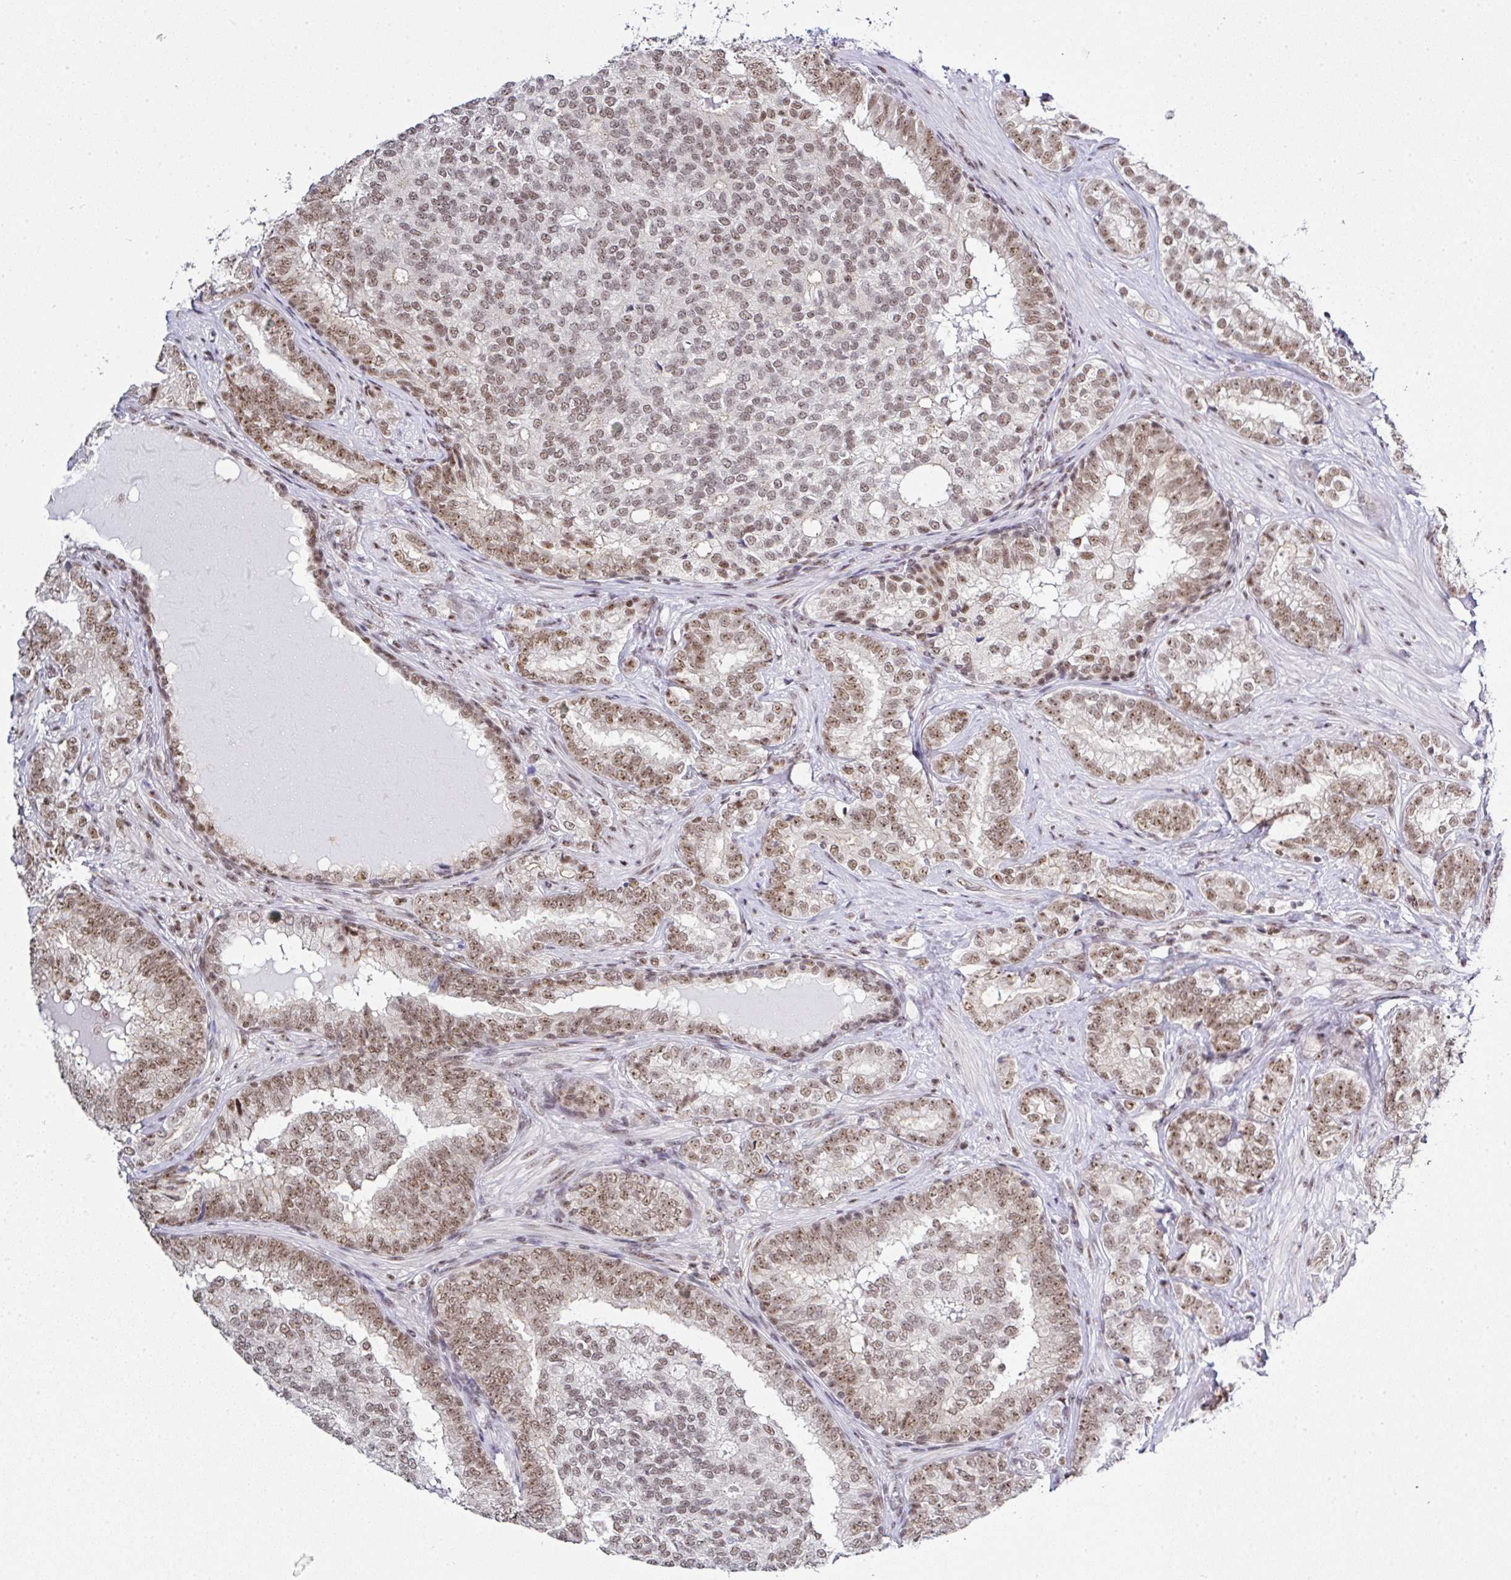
{"staining": {"intensity": "moderate", "quantity": ">75%", "location": "nuclear"}, "tissue": "prostate cancer", "cell_type": "Tumor cells", "image_type": "cancer", "snomed": [{"axis": "morphology", "description": "Adenocarcinoma, High grade"}, {"axis": "topography", "description": "Prostate"}], "caption": "Immunohistochemical staining of adenocarcinoma (high-grade) (prostate) exhibits medium levels of moderate nuclear staining in about >75% of tumor cells. Nuclei are stained in blue.", "gene": "PTPN2", "patient": {"sex": "male", "age": 72}}